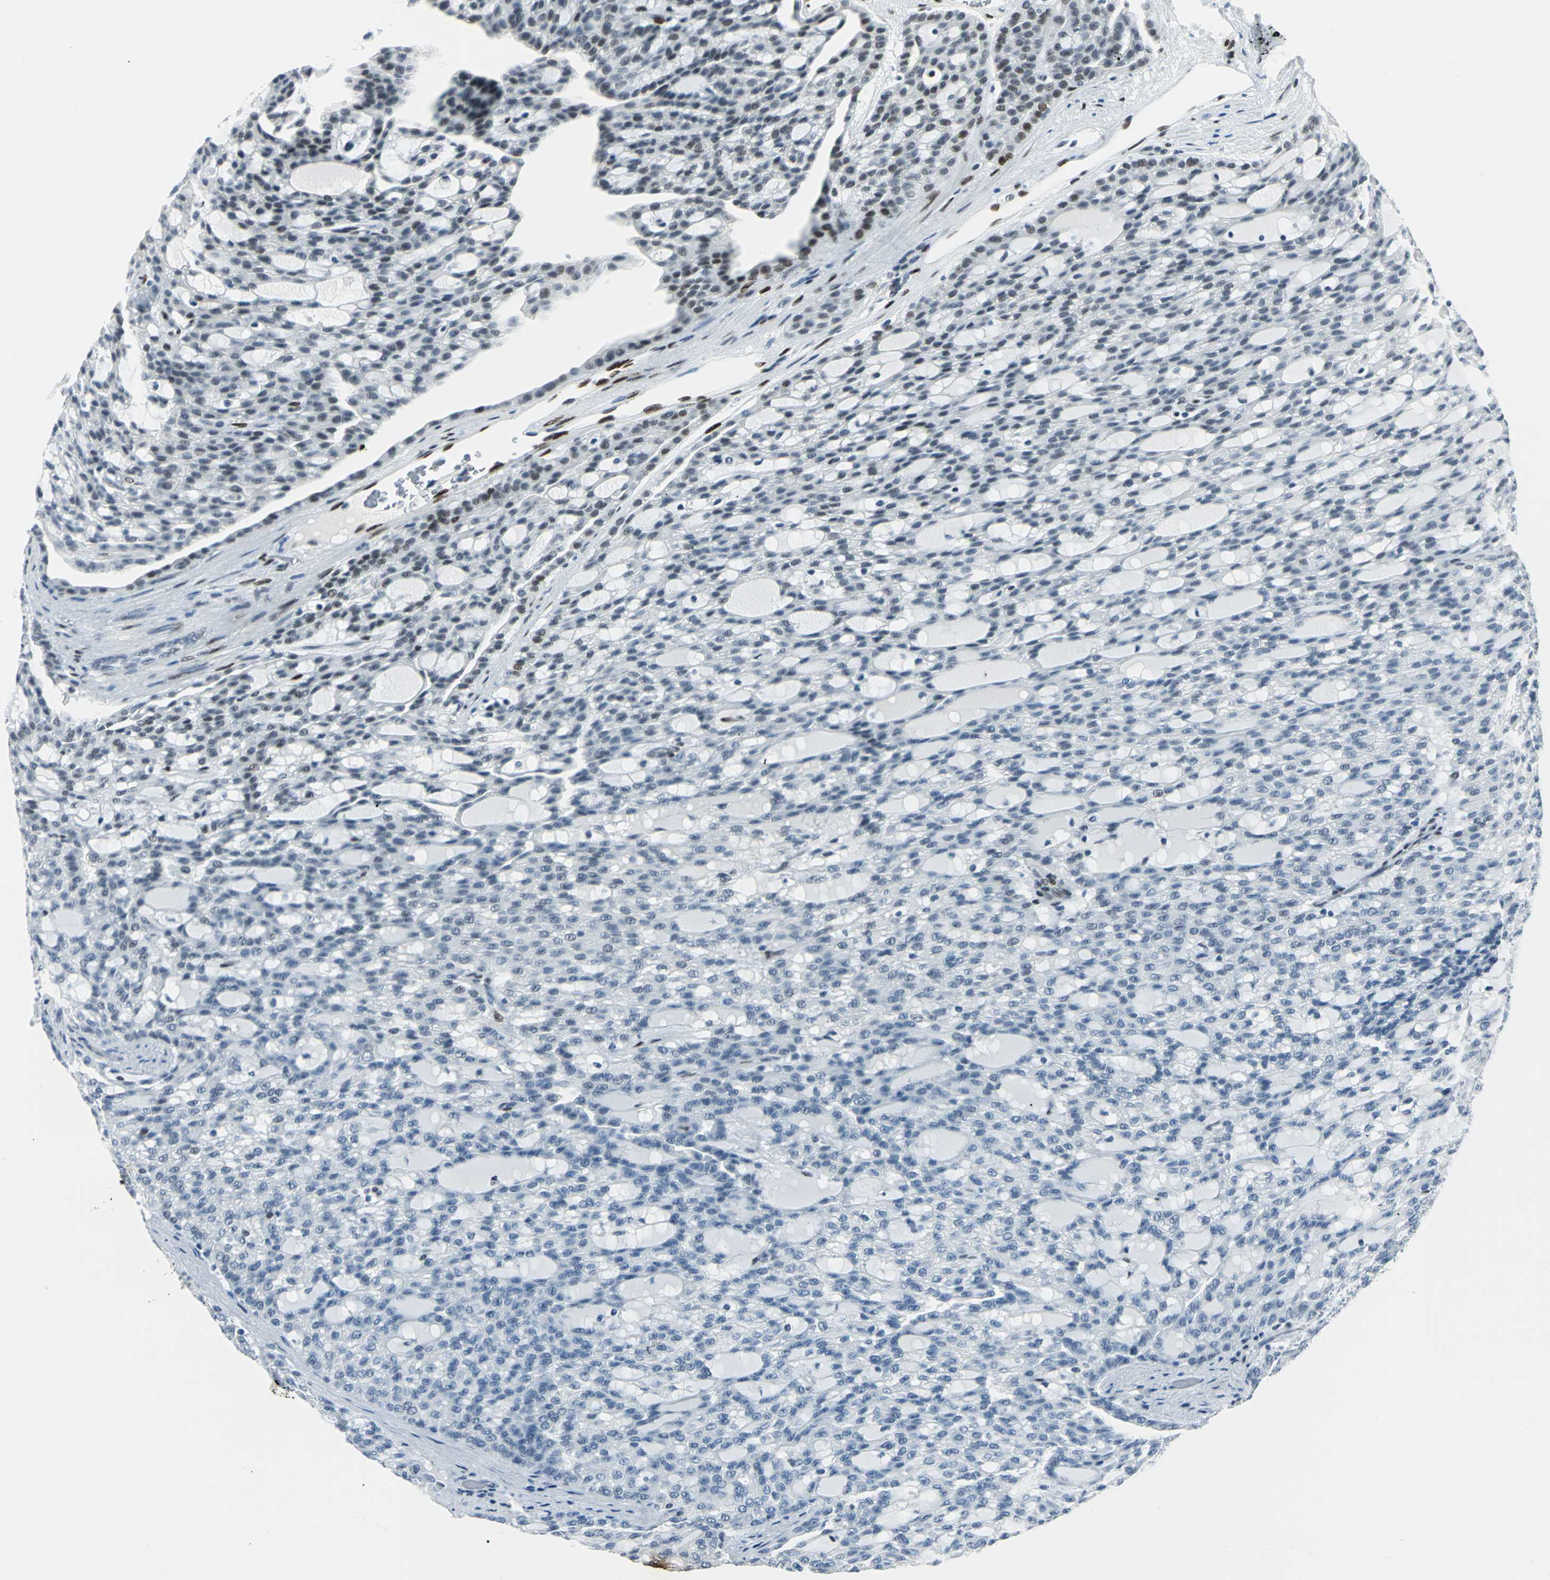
{"staining": {"intensity": "weak", "quantity": "<25%", "location": "nuclear"}, "tissue": "renal cancer", "cell_type": "Tumor cells", "image_type": "cancer", "snomed": [{"axis": "morphology", "description": "Adenocarcinoma, NOS"}, {"axis": "topography", "description": "Kidney"}], "caption": "This photomicrograph is of renal cancer (adenocarcinoma) stained with IHC to label a protein in brown with the nuclei are counter-stained blue. There is no expression in tumor cells.", "gene": "MEIS2", "patient": {"sex": "male", "age": 63}}